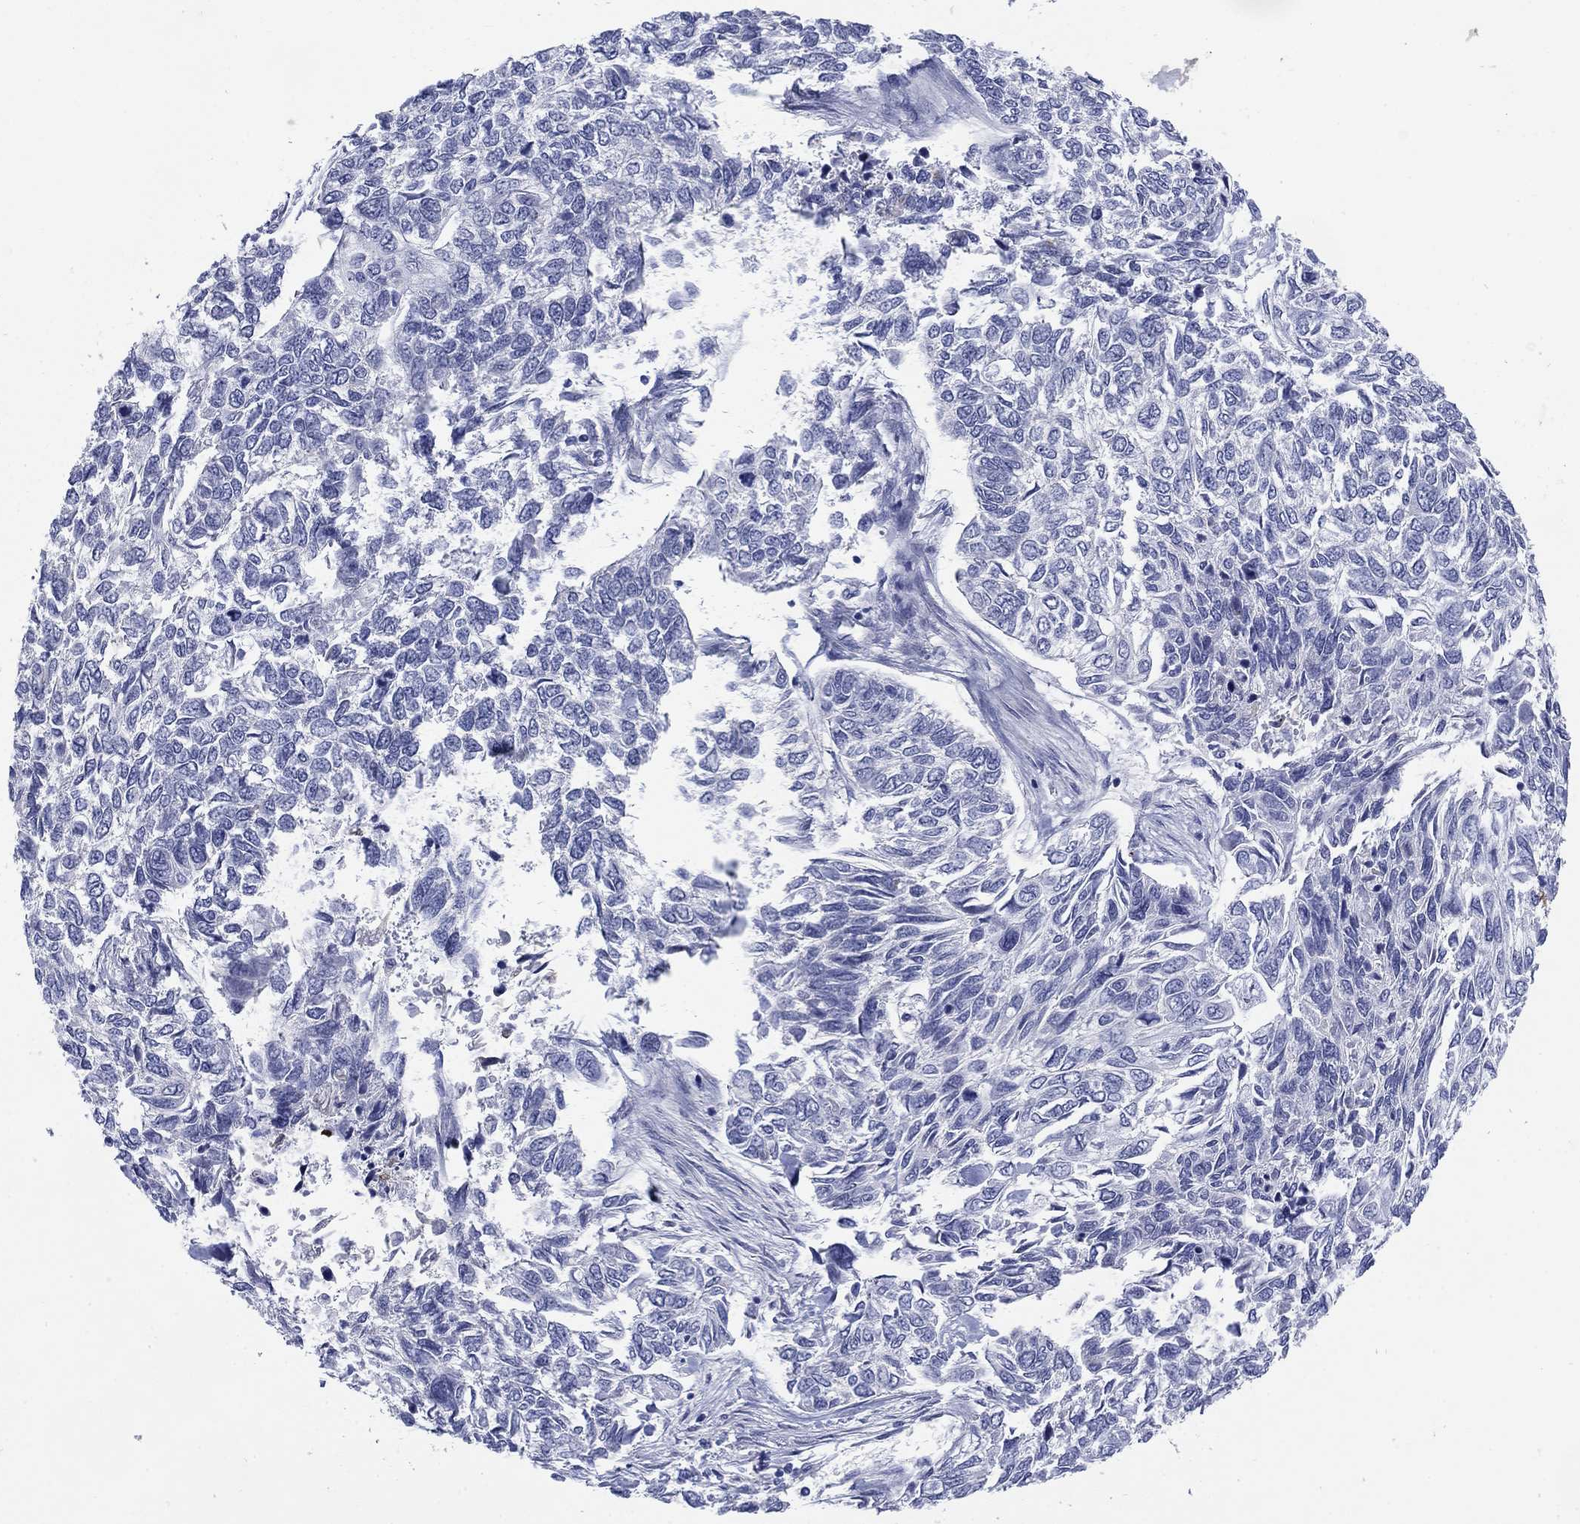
{"staining": {"intensity": "negative", "quantity": "none", "location": "none"}, "tissue": "skin cancer", "cell_type": "Tumor cells", "image_type": "cancer", "snomed": [{"axis": "morphology", "description": "Basal cell carcinoma"}, {"axis": "topography", "description": "Skin"}], "caption": "High magnification brightfield microscopy of skin cancer (basal cell carcinoma) stained with DAB (3,3'-diaminobenzidine) (brown) and counterstained with hematoxylin (blue): tumor cells show no significant staining.", "gene": "ECEL1", "patient": {"sex": "female", "age": 65}}